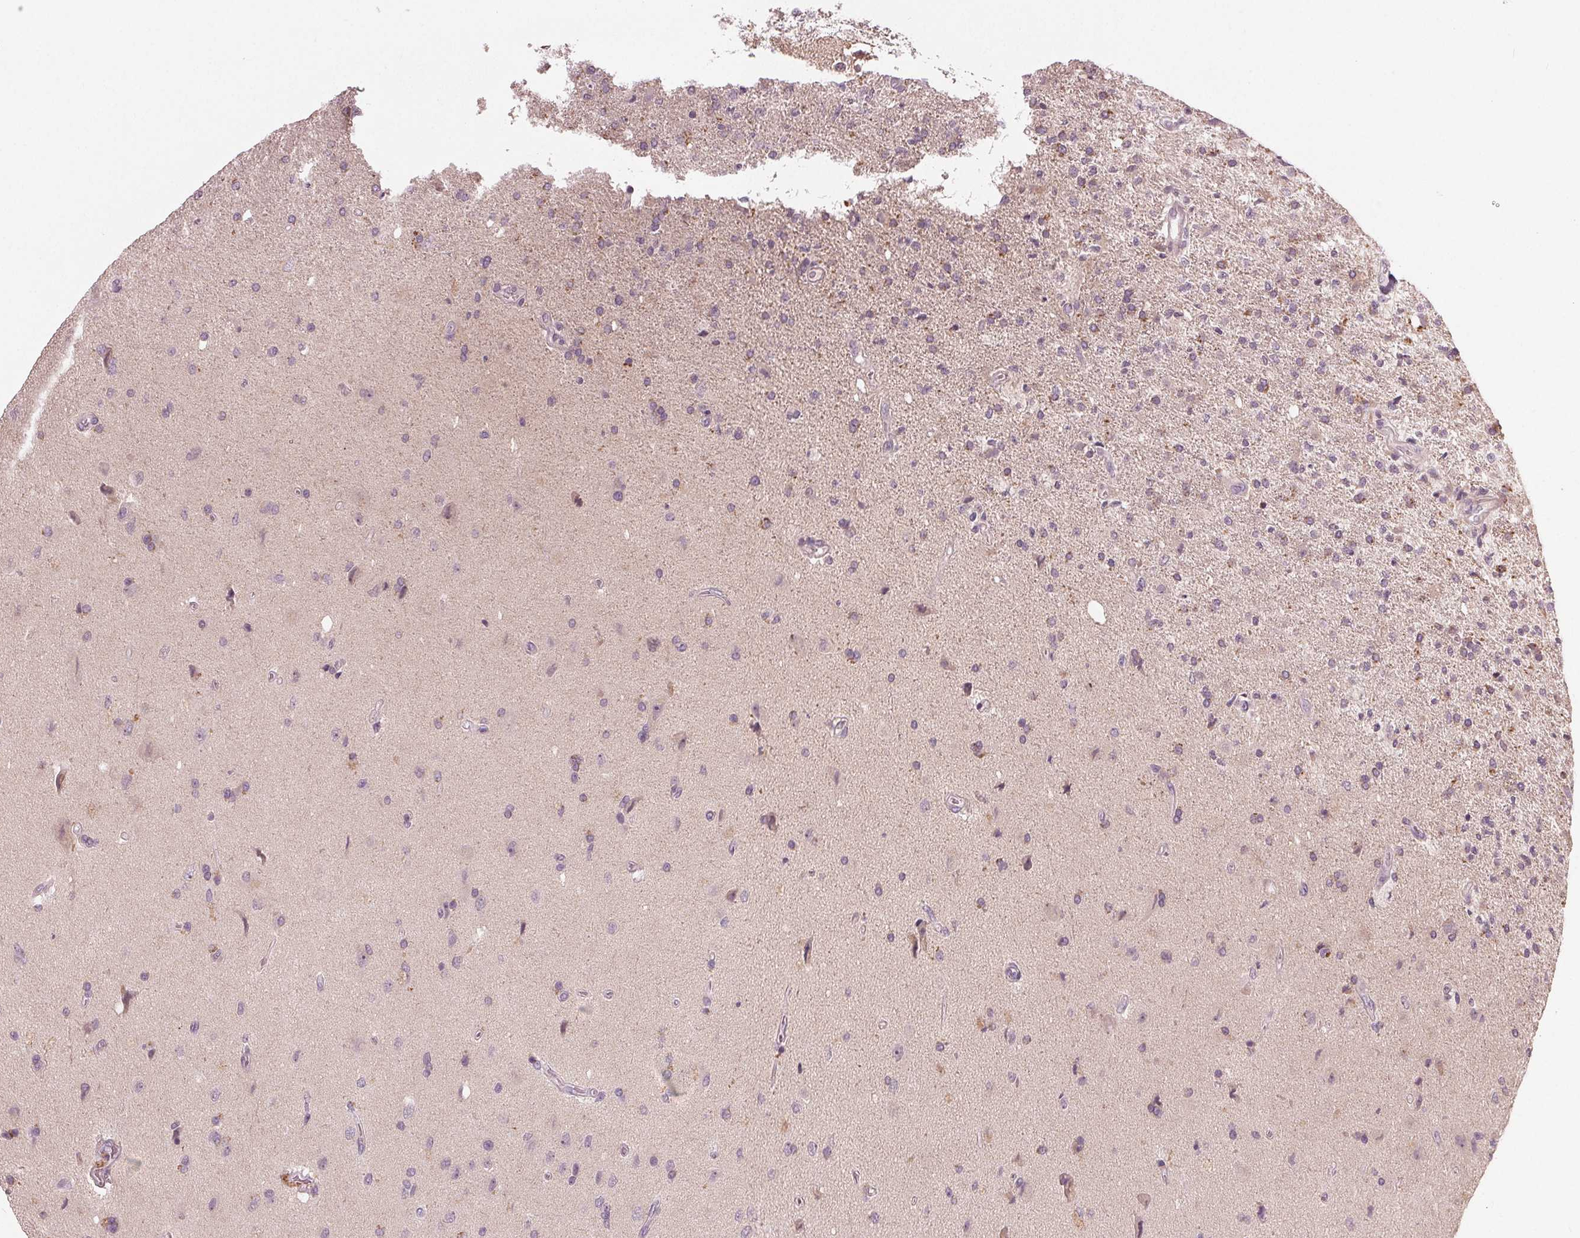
{"staining": {"intensity": "negative", "quantity": "none", "location": "none"}, "tissue": "glioma", "cell_type": "Tumor cells", "image_type": "cancer", "snomed": [{"axis": "morphology", "description": "Glioma, malignant, High grade"}, {"axis": "topography", "description": "Cerebral cortex"}], "caption": "Micrograph shows no protein positivity in tumor cells of malignant glioma (high-grade) tissue.", "gene": "ZNF605", "patient": {"sex": "male", "age": 70}}